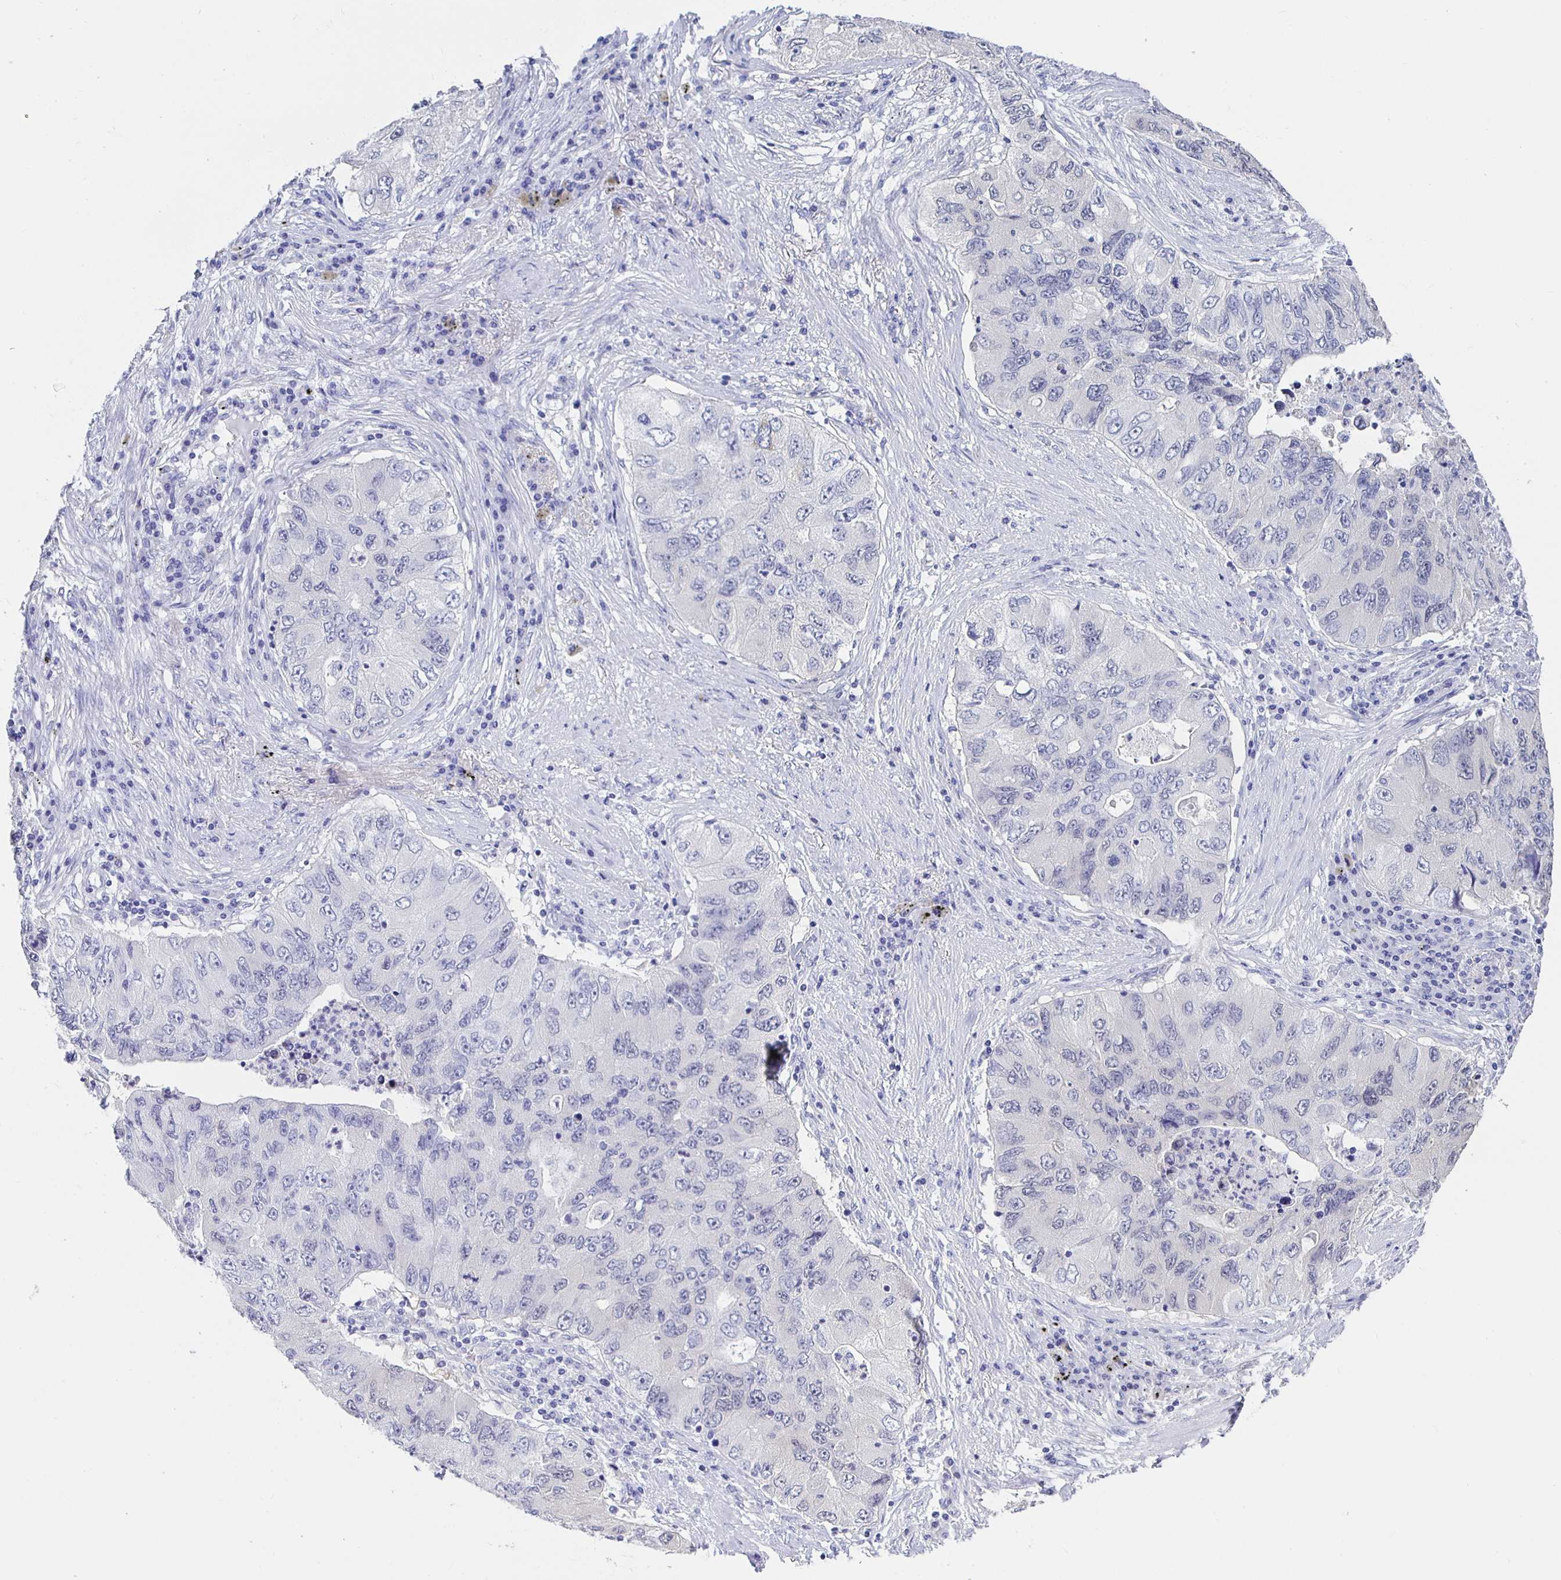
{"staining": {"intensity": "negative", "quantity": "none", "location": "none"}, "tissue": "lung cancer", "cell_type": "Tumor cells", "image_type": "cancer", "snomed": [{"axis": "morphology", "description": "Adenocarcinoma, NOS"}, {"axis": "morphology", "description": "Adenocarcinoma, metastatic, NOS"}, {"axis": "topography", "description": "Lymph node"}, {"axis": "topography", "description": "Lung"}], "caption": "Protein analysis of lung cancer (metastatic adenocarcinoma) reveals no significant positivity in tumor cells.", "gene": "HSPA4L", "patient": {"sex": "female", "age": 54}}